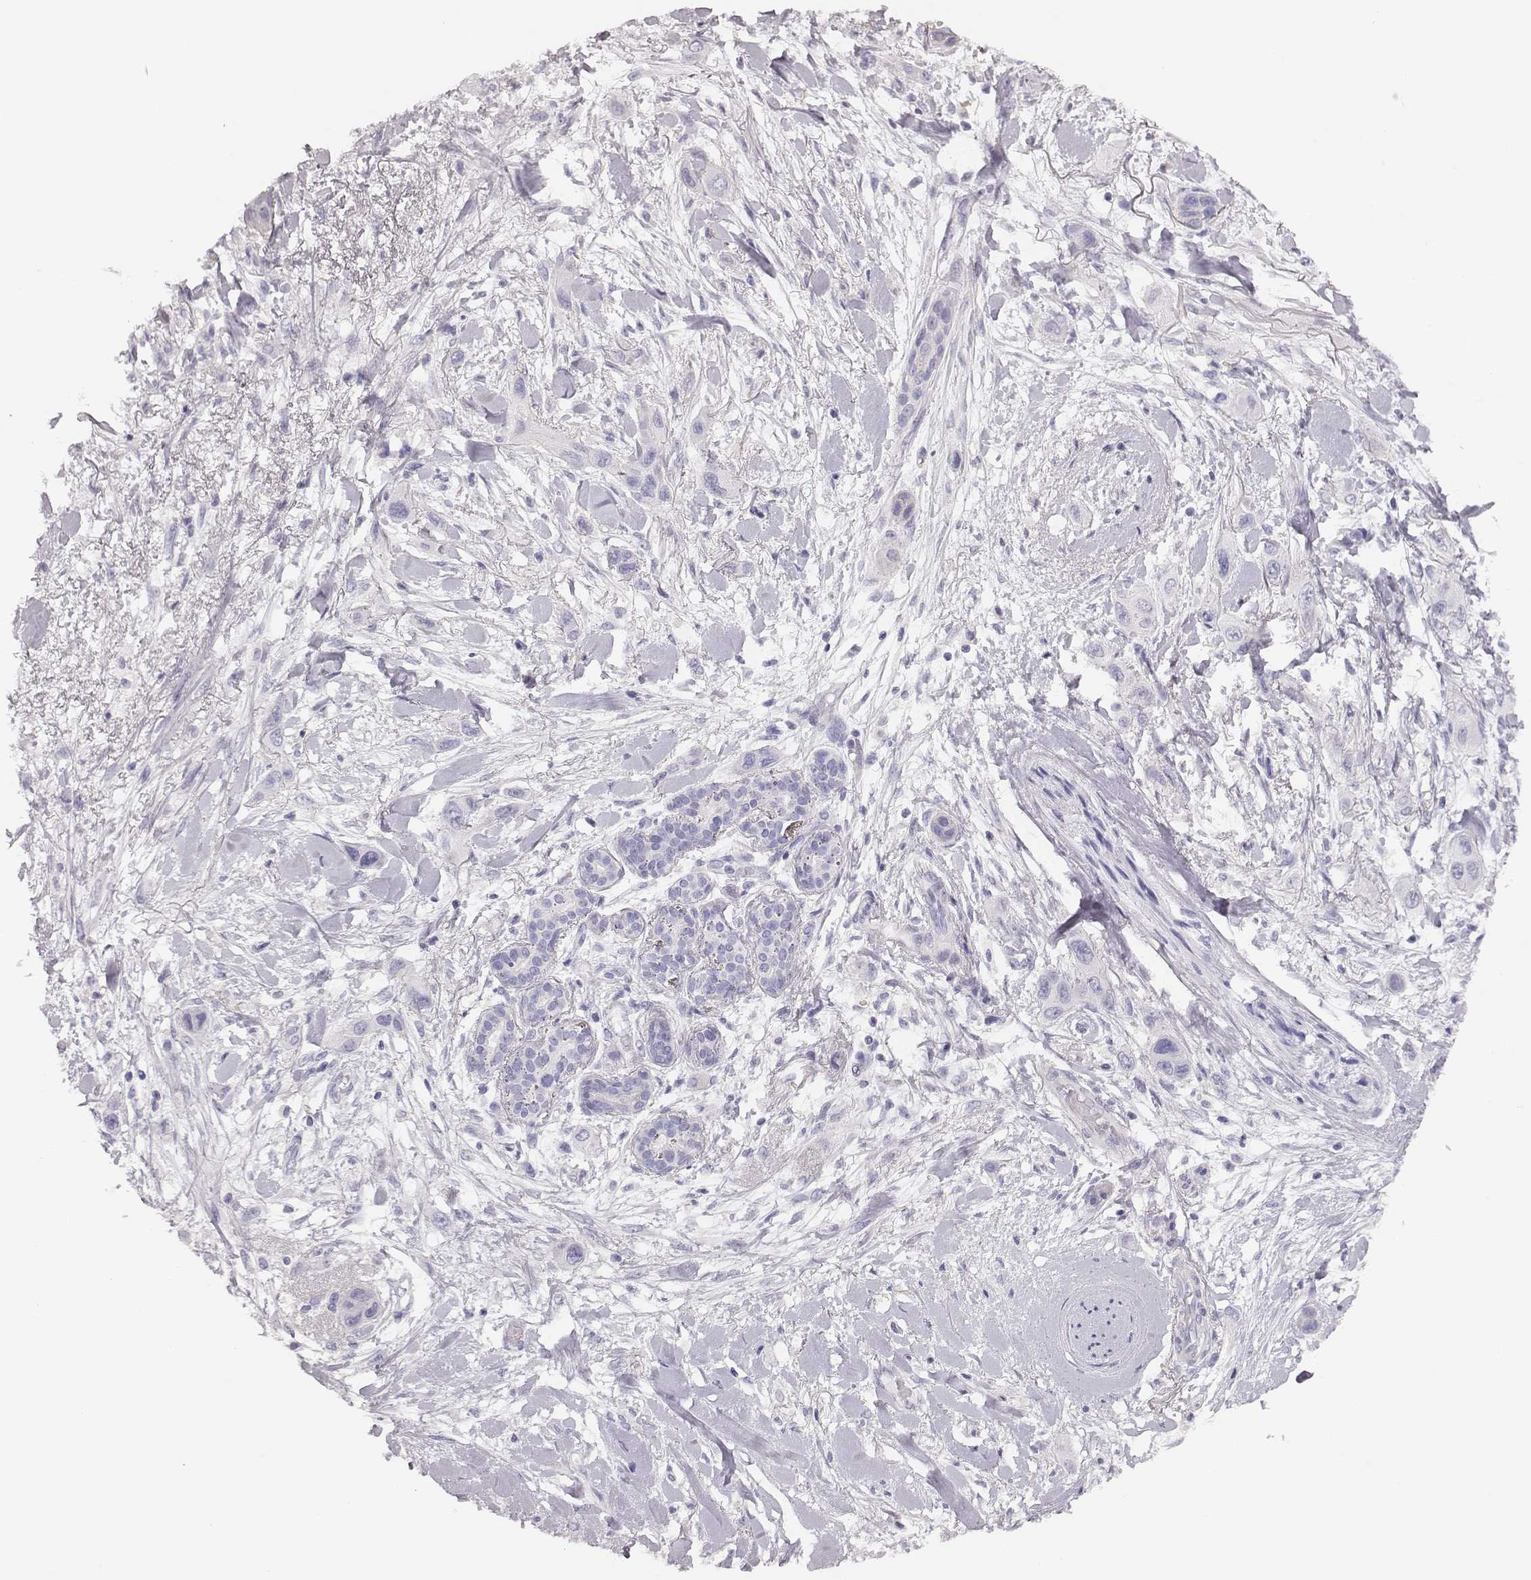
{"staining": {"intensity": "negative", "quantity": "none", "location": "none"}, "tissue": "skin cancer", "cell_type": "Tumor cells", "image_type": "cancer", "snomed": [{"axis": "morphology", "description": "Squamous cell carcinoma, NOS"}, {"axis": "topography", "description": "Skin"}], "caption": "Tumor cells are negative for brown protein staining in skin cancer (squamous cell carcinoma).", "gene": "ADAM7", "patient": {"sex": "male", "age": 79}}